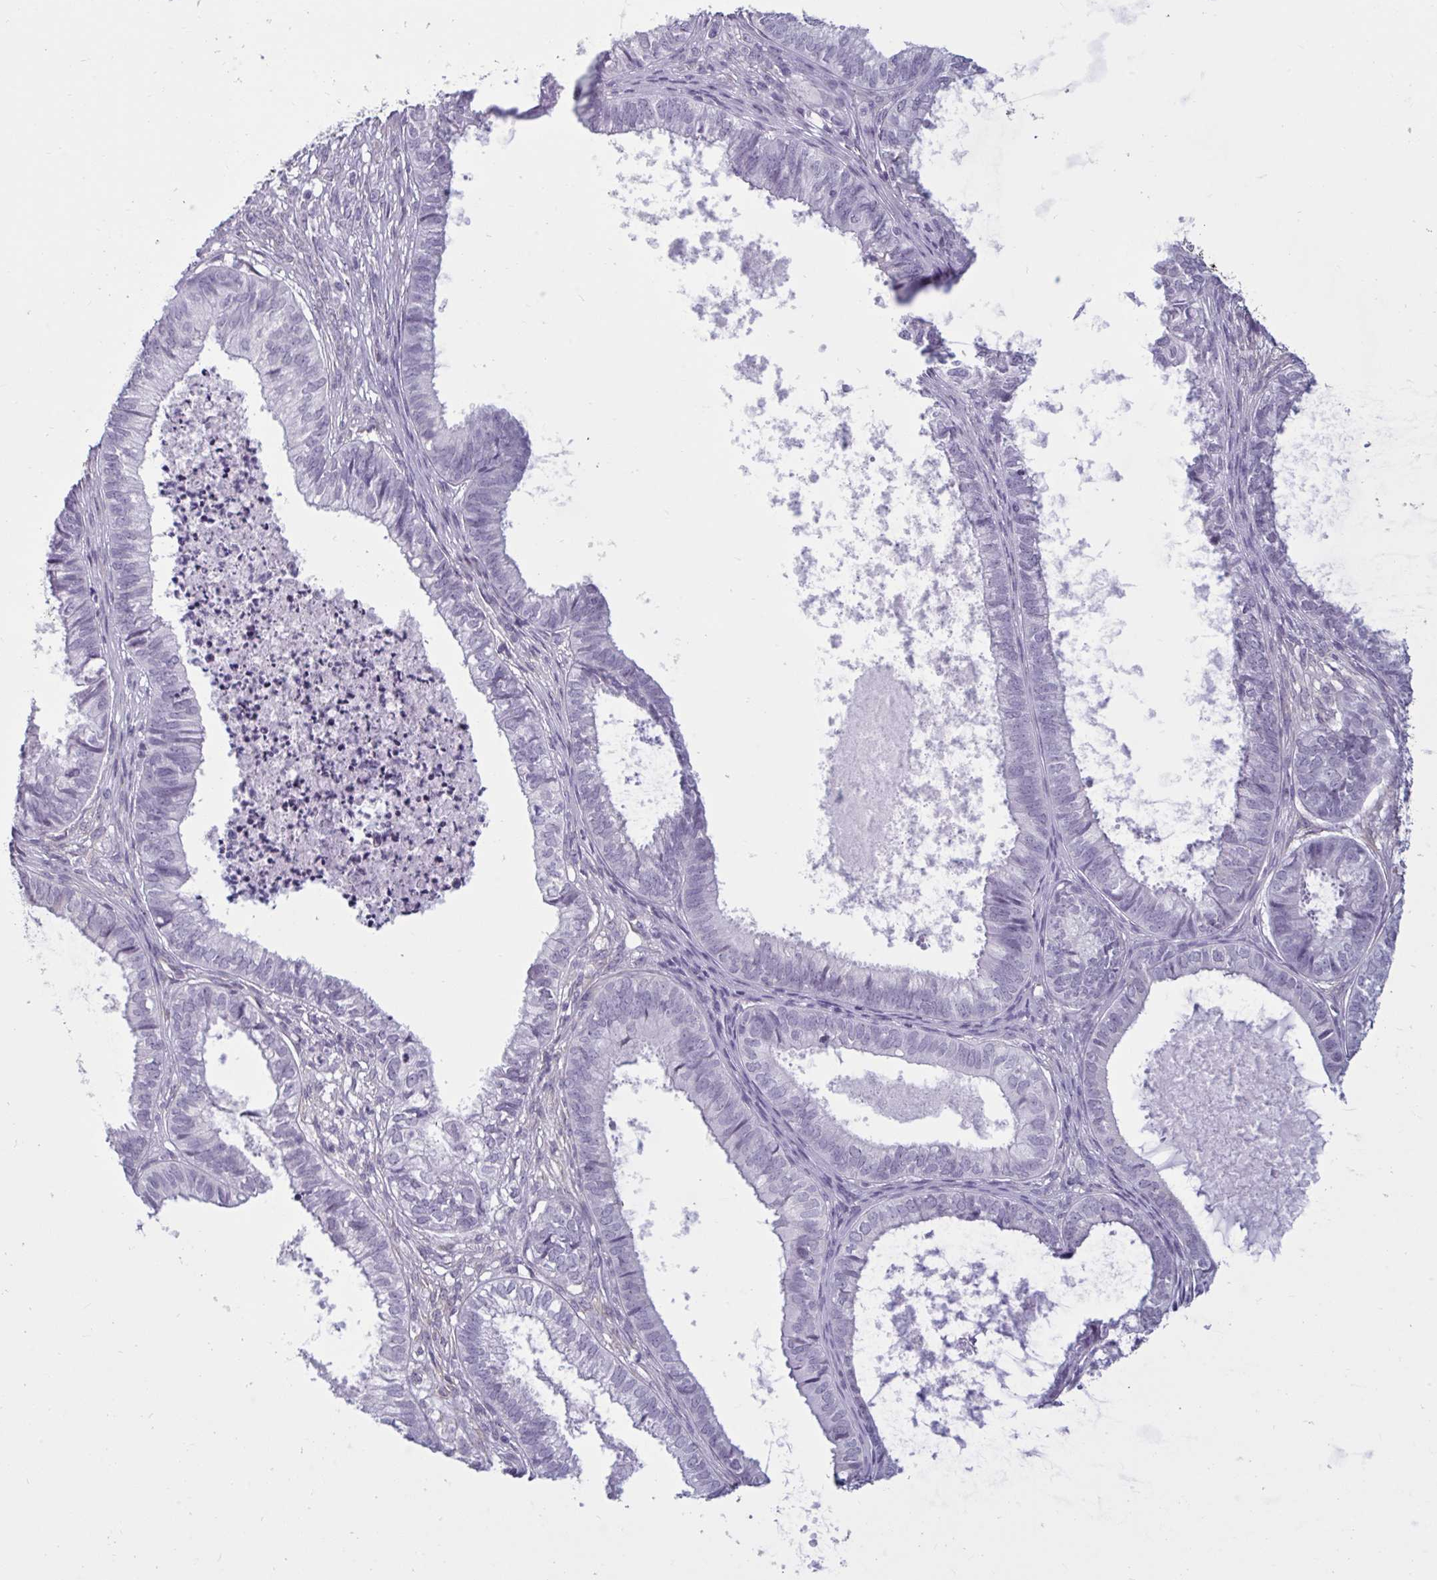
{"staining": {"intensity": "negative", "quantity": "none", "location": "none"}, "tissue": "ovarian cancer", "cell_type": "Tumor cells", "image_type": "cancer", "snomed": [{"axis": "morphology", "description": "Carcinoma, endometroid"}, {"axis": "topography", "description": "Ovary"}], "caption": "The image shows no significant positivity in tumor cells of ovarian cancer (endometroid carcinoma).", "gene": "TBC1D4", "patient": {"sex": "female", "age": 64}}